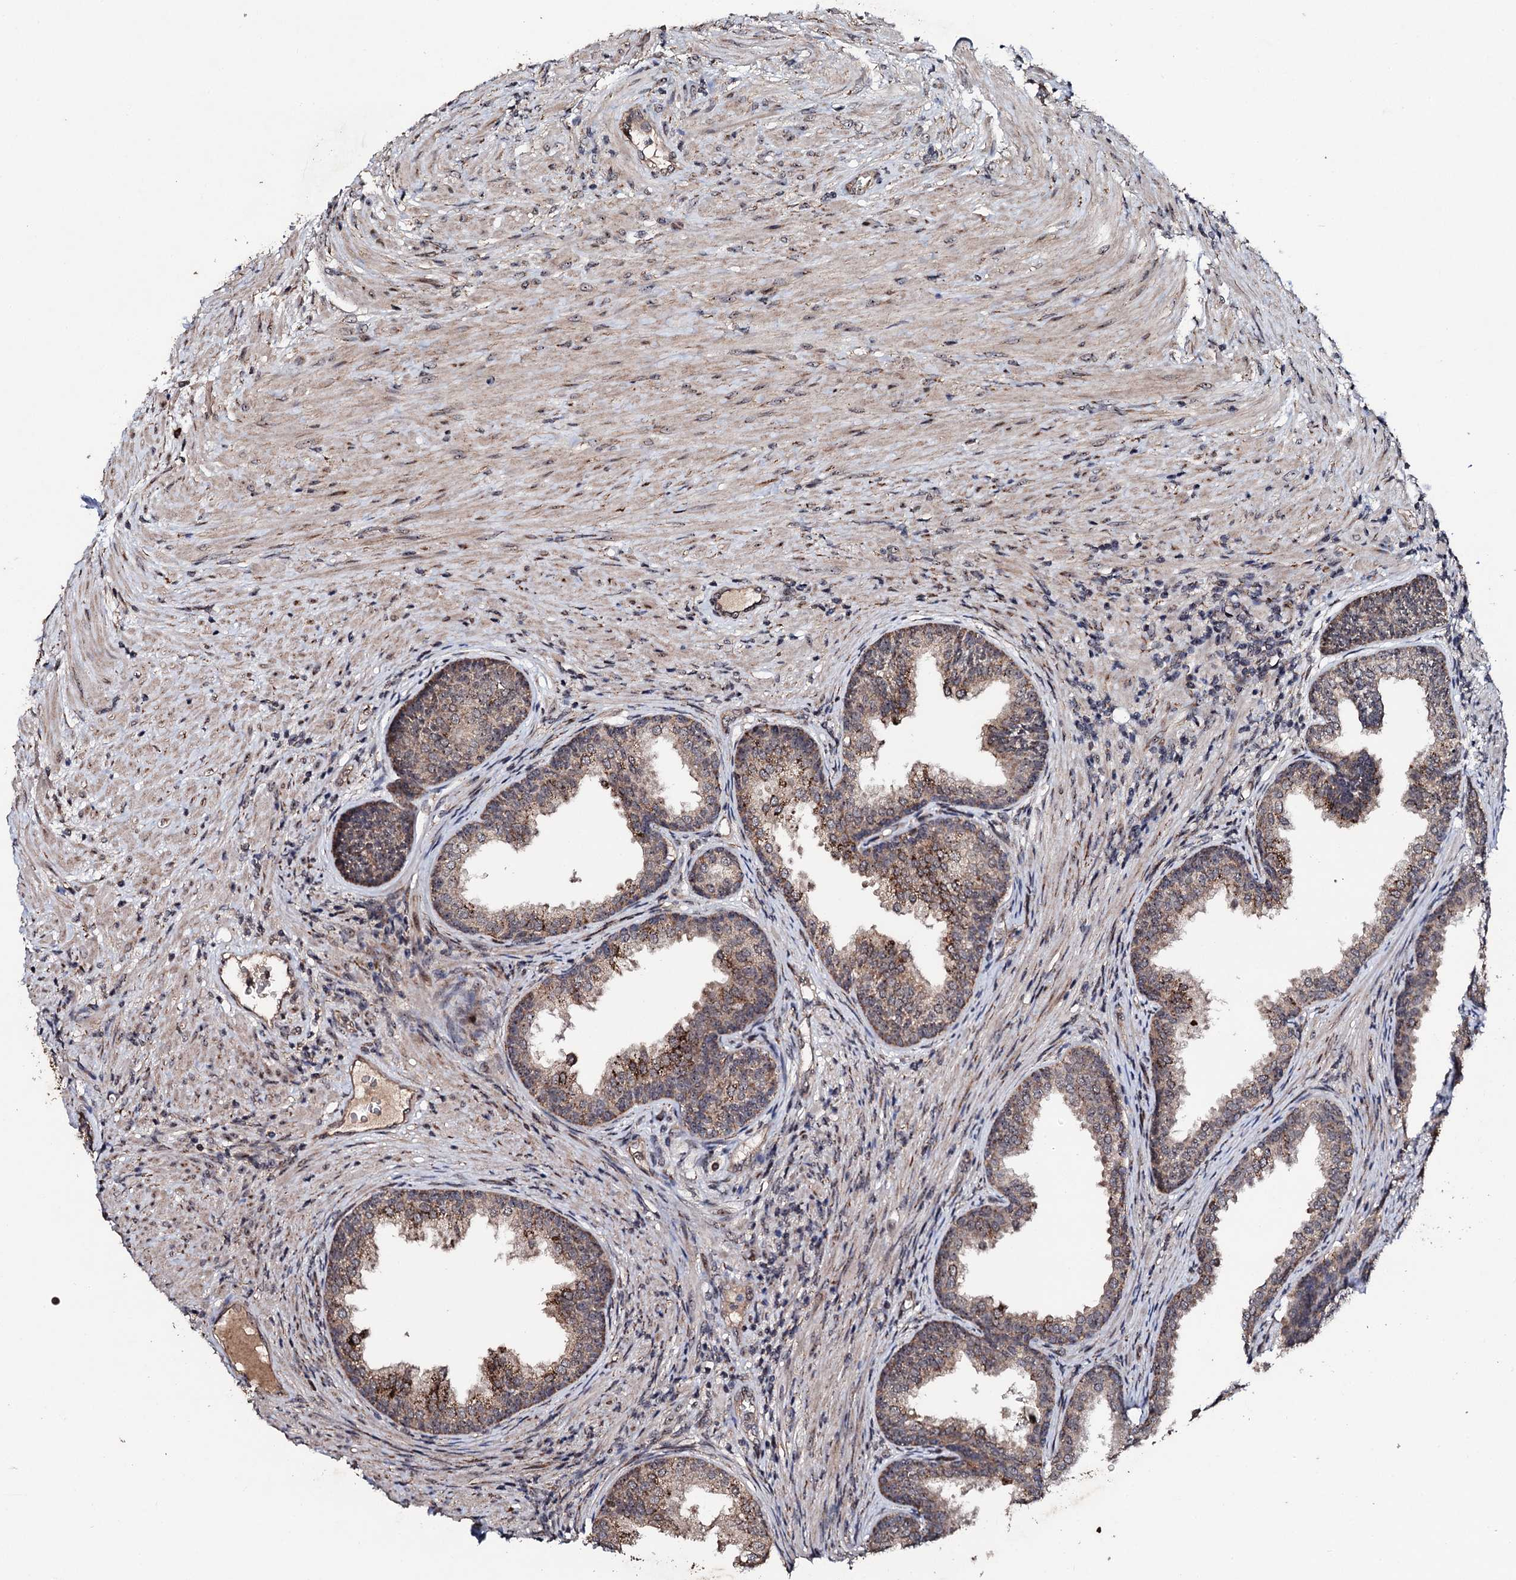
{"staining": {"intensity": "moderate", "quantity": ">75%", "location": "cytoplasmic/membranous"}, "tissue": "prostate", "cell_type": "Glandular cells", "image_type": "normal", "snomed": [{"axis": "morphology", "description": "Normal tissue, NOS"}, {"axis": "topography", "description": "Prostate"}], "caption": "Glandular cells demonstrate moderate cytoplasmic/membranous positivity in about >75% of cells in unremarkable prostate. (IHC, brightfield microscopy, high magnification).", "gene": "FAM111A", "patient": {"sex": "male", "age": 76}}